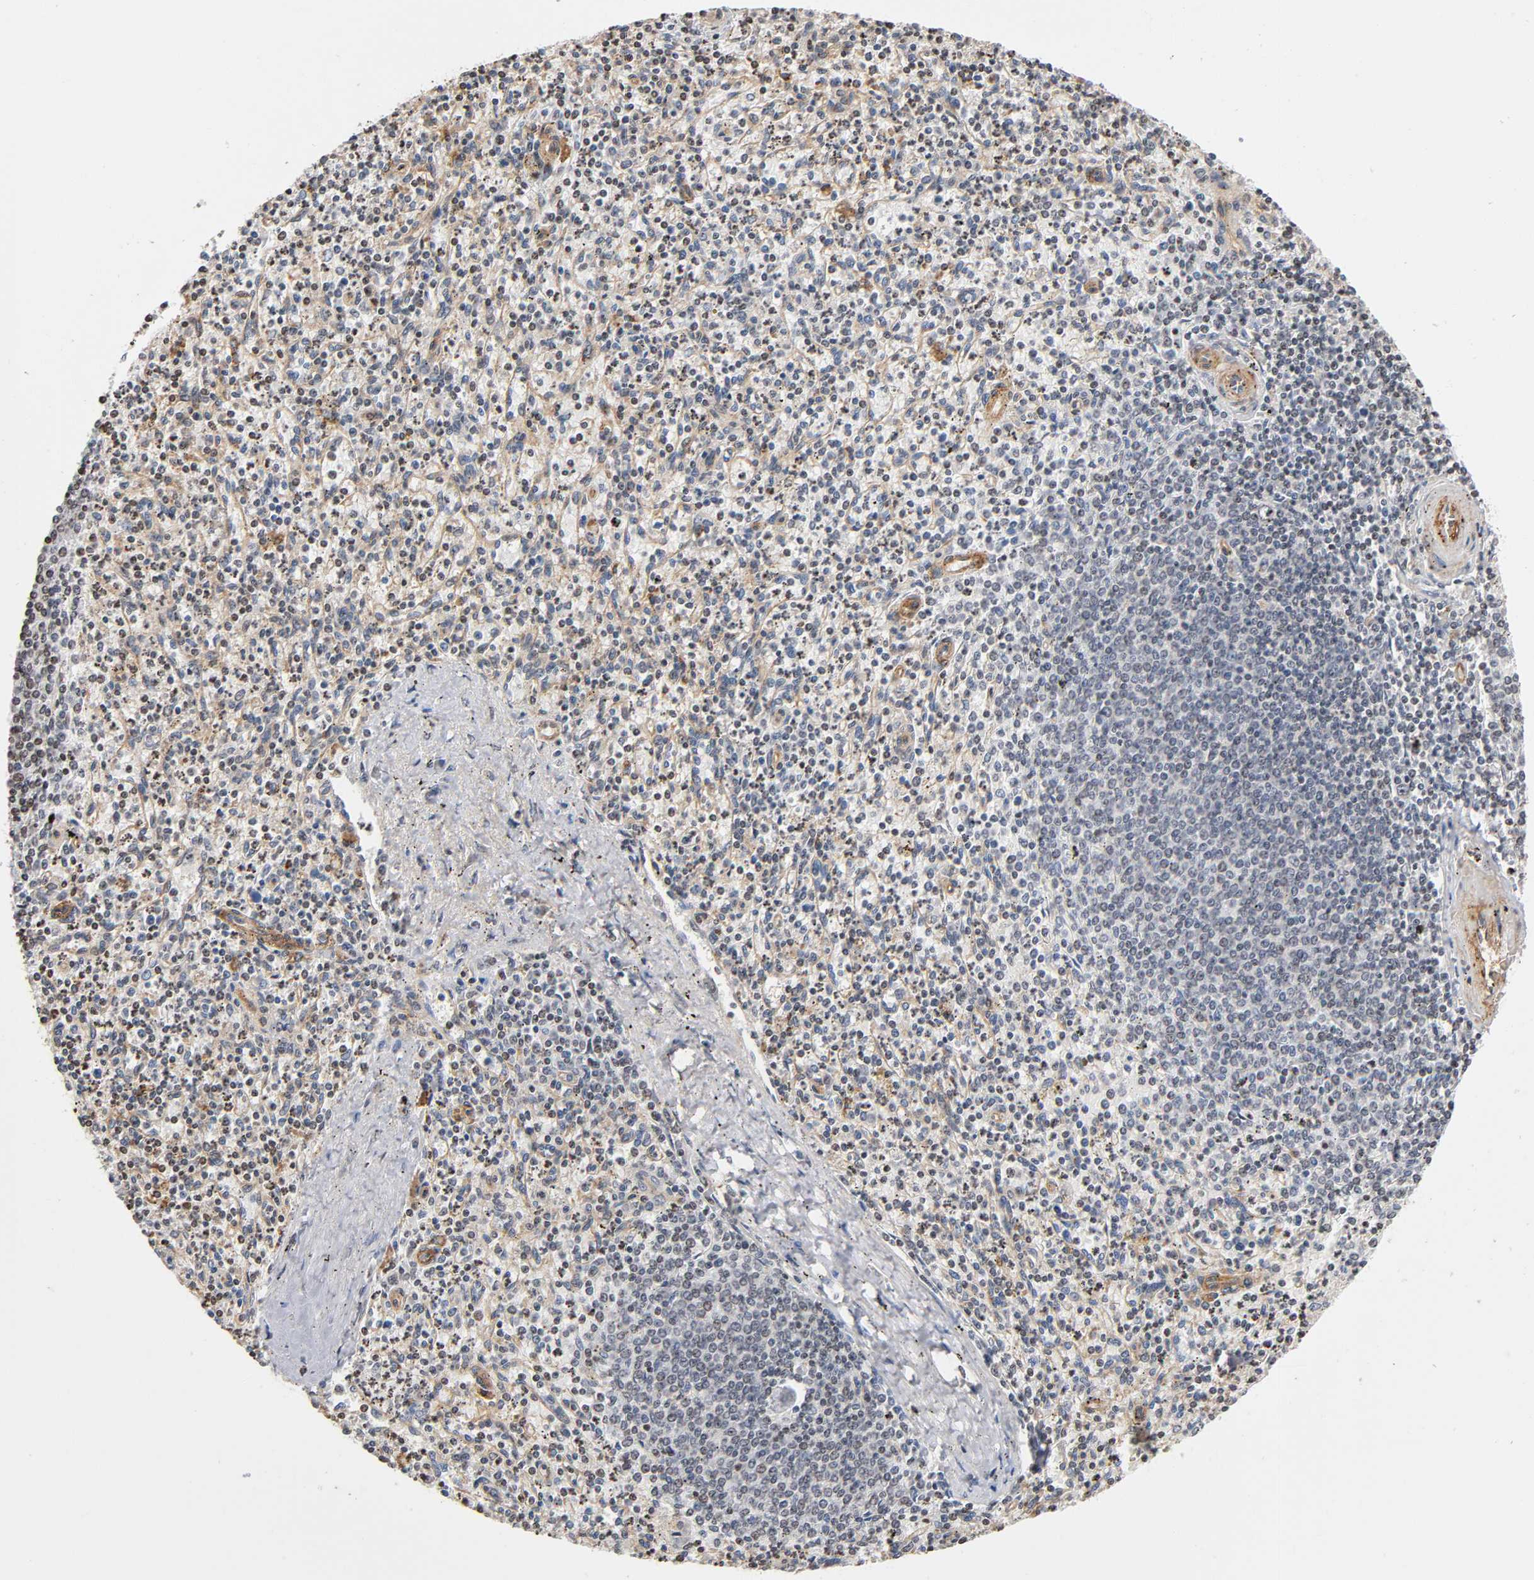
{"staining": {"intensity": "negative", "quantity": "none", "location": "none"}, "tissue": "spleen", "cell_type": "Cells in red pulp", "image_type": "normal", "snomed": [{"axis": "morphology", "description": "Normal tissue, NOS"}, {"axis": "topography", "description": "Spleen"}], "caption": "DAB immunohistochemical staining of normal spleen displays no significant expression in cells in red pulp.", "gene": "ITGAV", "patient": {"sex": "male", "age": 72}}